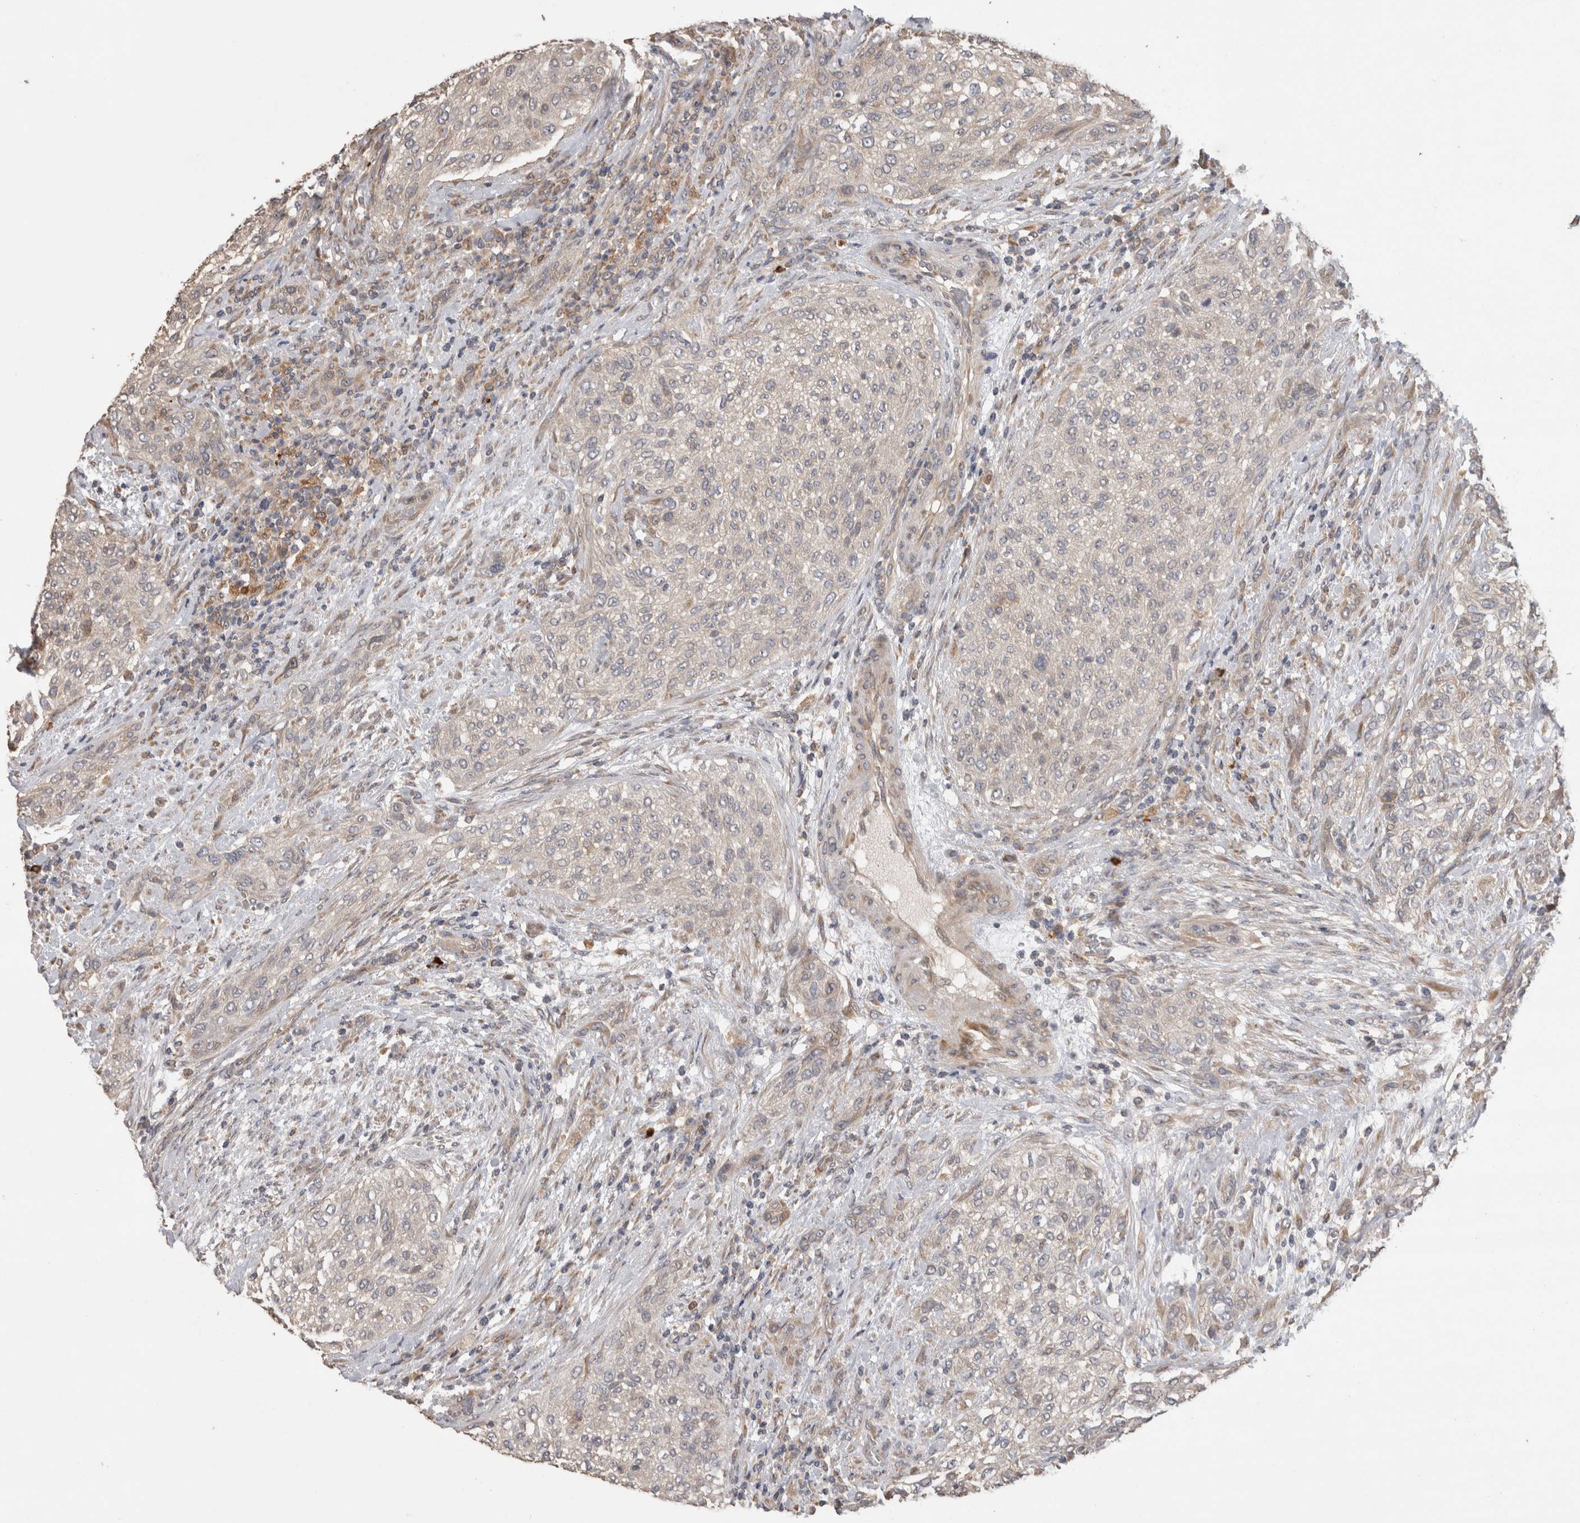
{"staining": {"intensity": "weak", "quantity": "<25%", "location": "cytoplasmic/membranous"}, "tissue": "urothelial cancer", "cell_type": "Tumor cells", "image_type": "cancer", "snomed": [{"axis": "morphology", "description": "Urothelial carcinoma, Low grade"}, {"axis": "morphology", "description": "Urothelial carcinoma, High grade"}, {"axis": "topography", "description": "Urinary bladder"}], "caption": "IHC image of human urothelial cancer stained for a protein (brown), which shows no expression in tumor cells.", "gene": "TBCE", "patient": {"sex": "male", "age": 35}}